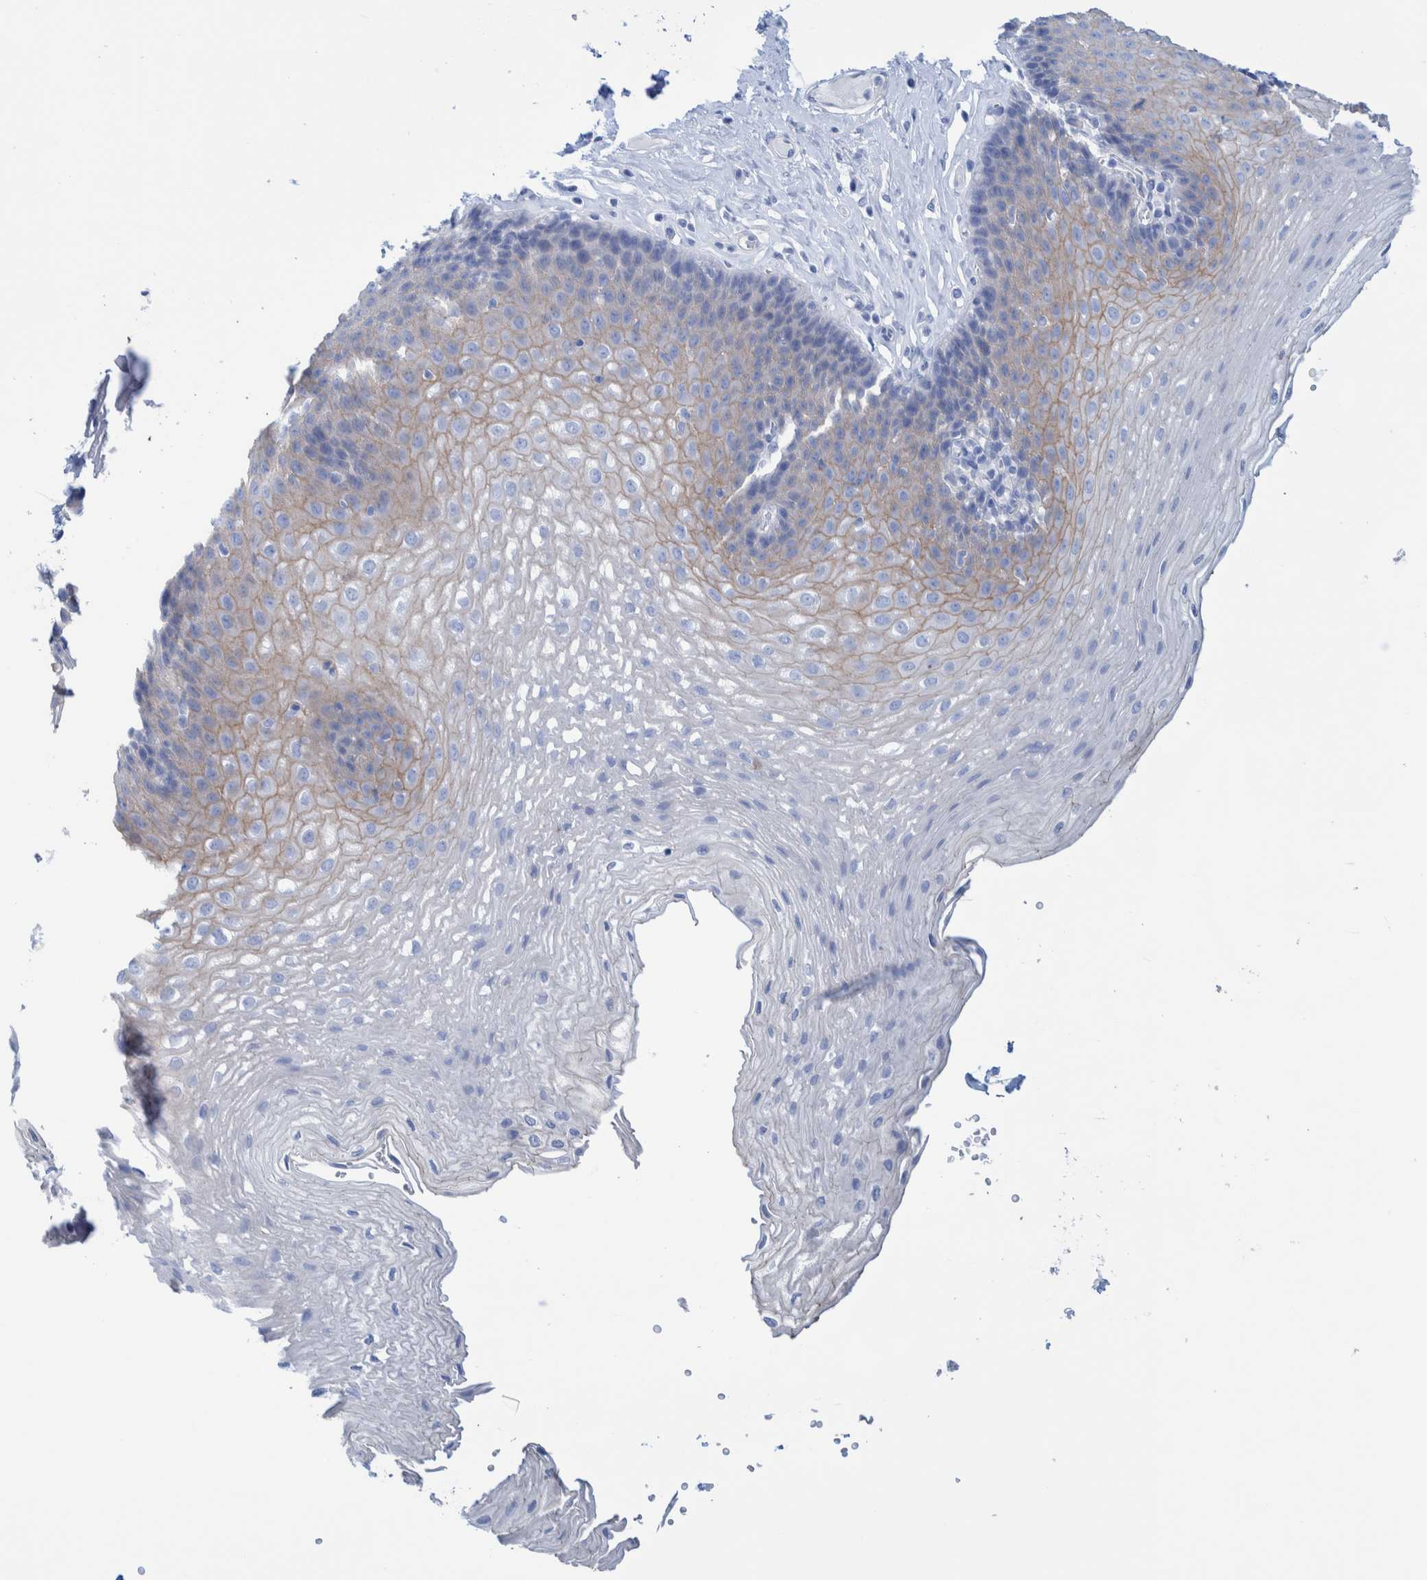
{"staining": {"intensity": "weak", "quantity": "<25%", "location": "cytoplasmic/membranous"}, "tissue": "esophagus", "cell_type": "Squamous epithelial cells", "image_type": "normal", "snomed": [{"axis": "morphology", "description": "Normal tissue, NOS"}, {"axis": "topography", "description": "Esophagus"}], "caption": "This is an immunohistochemistry (IHC) image of benign human esophagus. There is no positivity in squamous epithelial cells.", "gene": "PERP", "patient": {"sex": "female", "age": 66}}